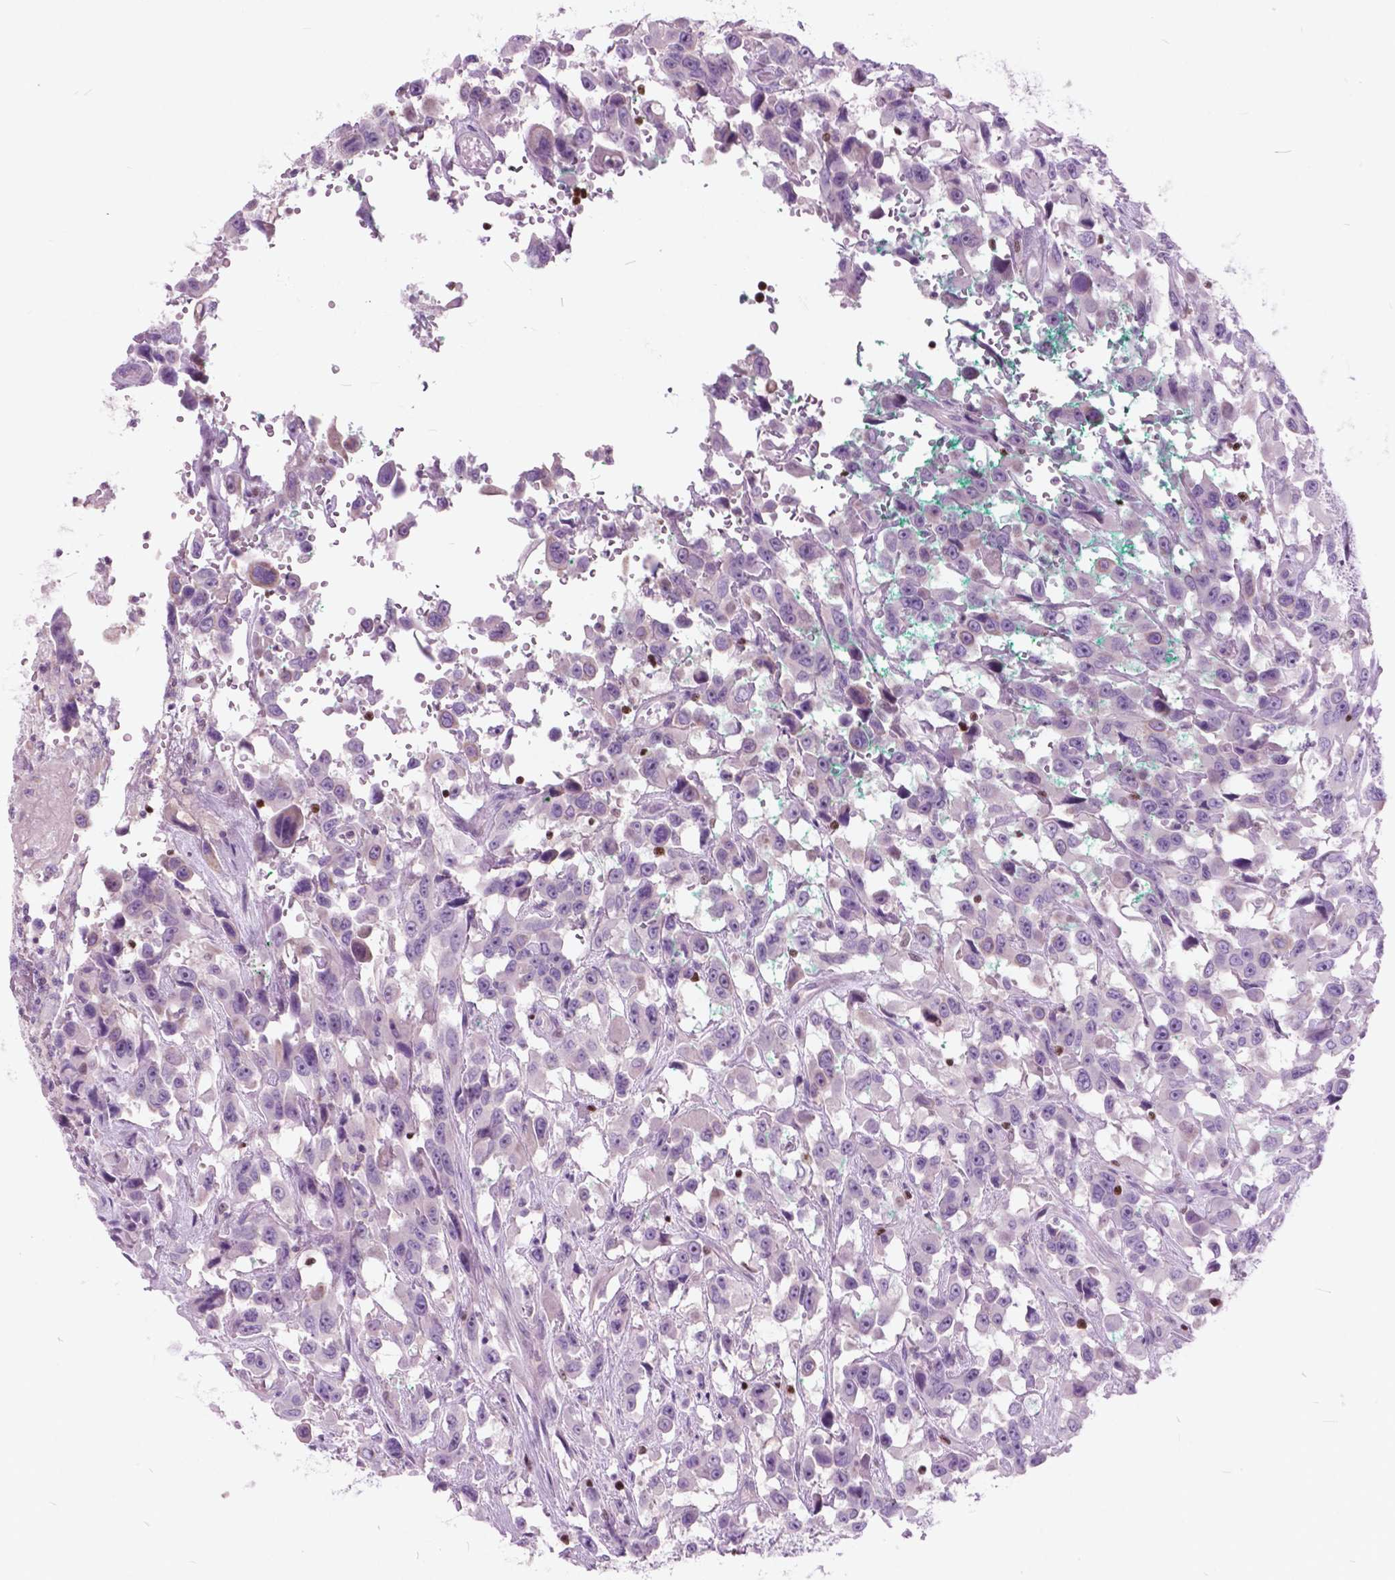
{"staining": {"intensity": "negative", "quantity": "none", "location": "none"}, "tissue": "urothelial cancer", "cell_type": "Tumor cells", "image_type": "cancer", "snomed": [{"axis": "morphology", "description": "Urothelial carcinoma, High grade"}, {"axis": "topography", "description": "Urinary bladder"}], "caption": "Immunohistochemistry (IHC) micrograph of urothelial cancer stained for a protein (brown), which shows no staining in tumor cells.", "gene": "SP140", "patient": {"sex": "male", "age": 53}}